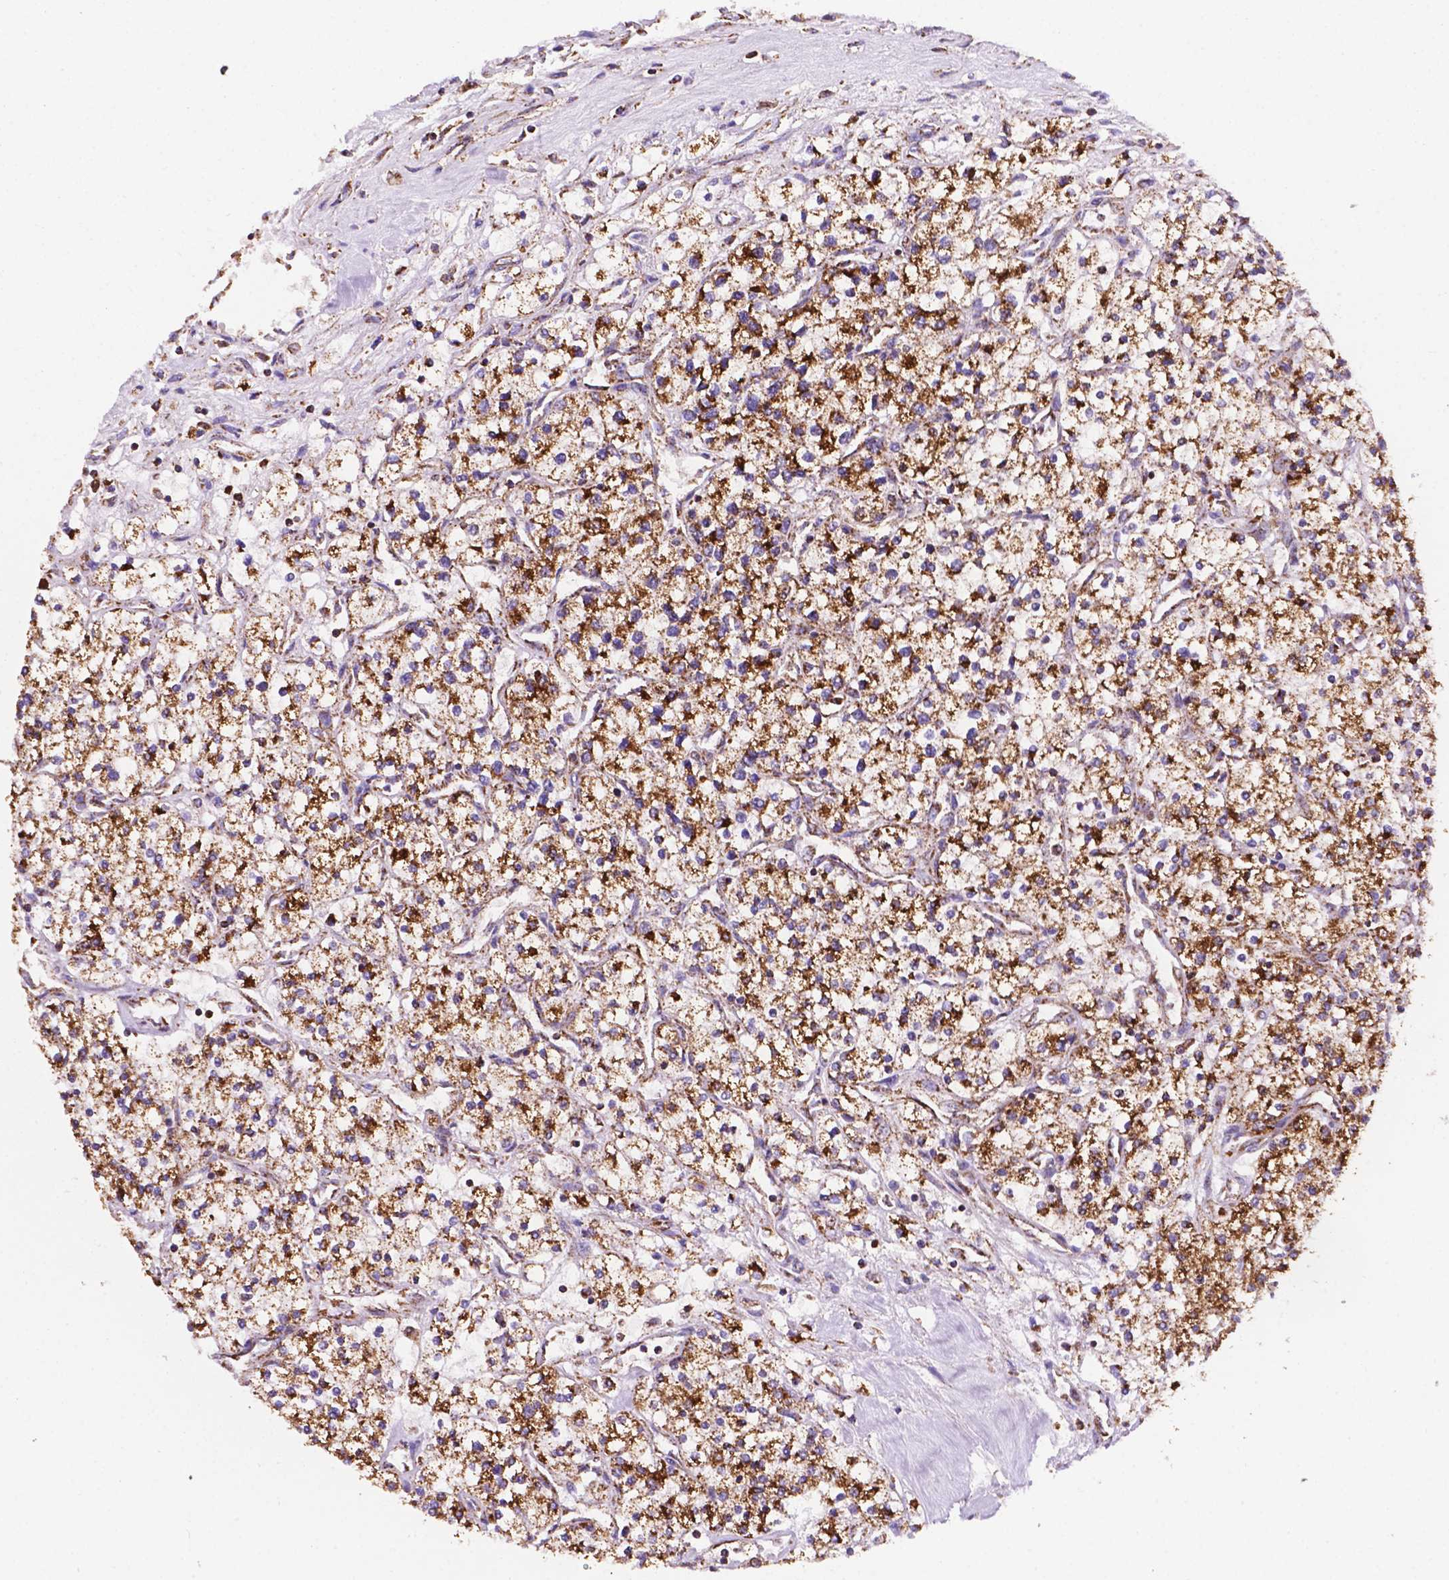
{"staining": {"intensity": "strong", "quantity": ">75%", "location": "cytoplasmic/membranous"}, "tissue": "renal cancer", "cell_type": "Tumor cells", "image_type": "cancer", "snomed": [{"axis": "morphology", "description": "Adenocarcinoma, NOS"}, {"axis": "topography", "description": "Kidney"}], "caption": "Brown immunohistochemical staining in renal cancer shows strong cytoplasmic/membranous expression in about >75% of tumor cells.", "gene": "HSPD1", "patient": {"sex": "male", "age": 80}}